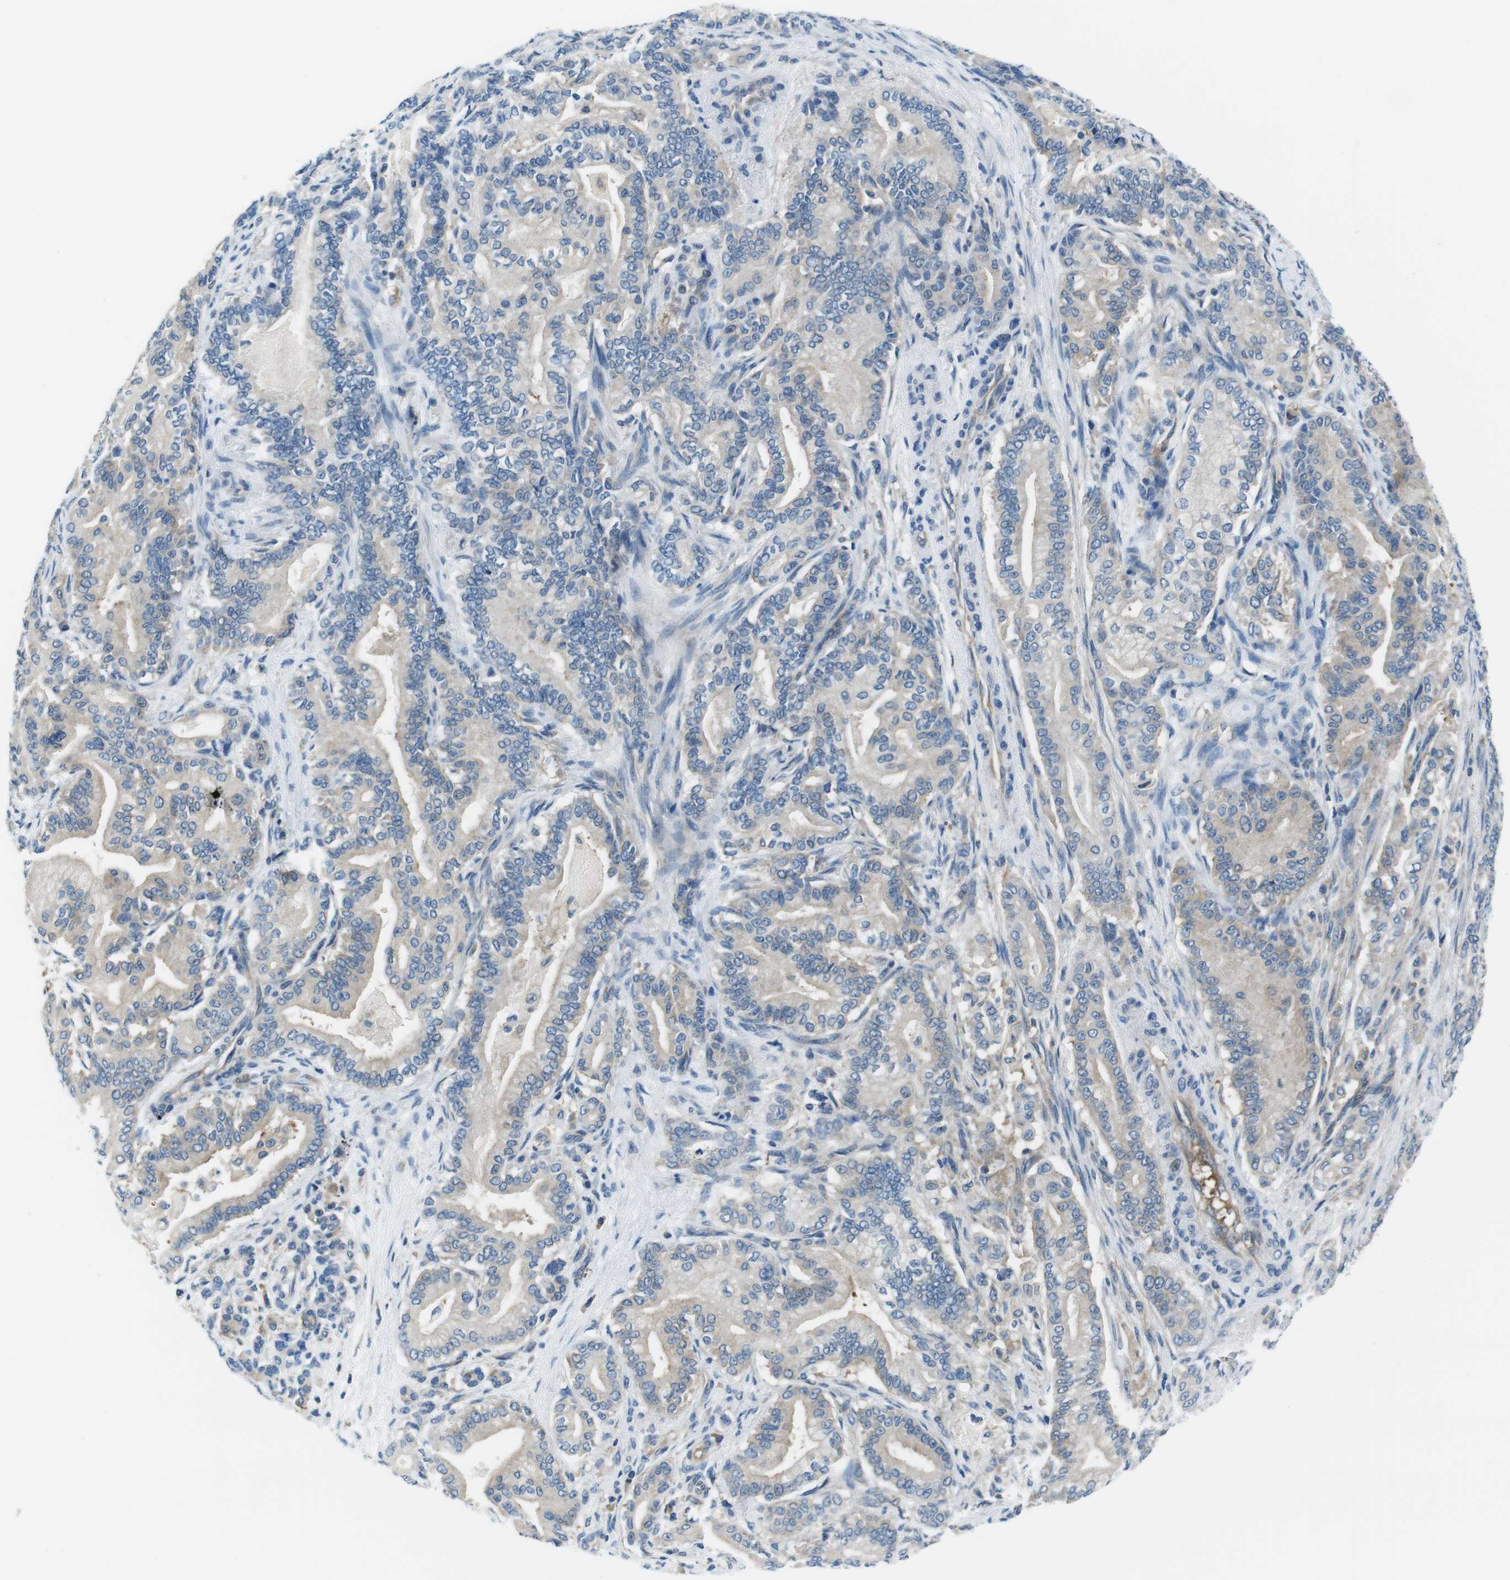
{"staining": {"intensity": "weak", "quantity": "25%-75%", "location": "cytoplasmic/membranous"}, "tissue": "pancreatic cancer", "cell_type": "Tumor cells", "image_type": "cancer", "snomed": [{"axis": "morphology", "description": "Normal tissue, NOS"}, {"axis": "morphology", "description": "Adenocarcinoma, NOS"}, {"axis": "topography", "description": "Pancreas"}], "caption": "Protein staining of pancreatic adenocarcinoma tissue exhibits weak cytoplasmic/membranous positivity in approximately 25%-75% of tumor cells.", "gene": "EIF2B5", "patient": {"sex": "male", "age": 63}}